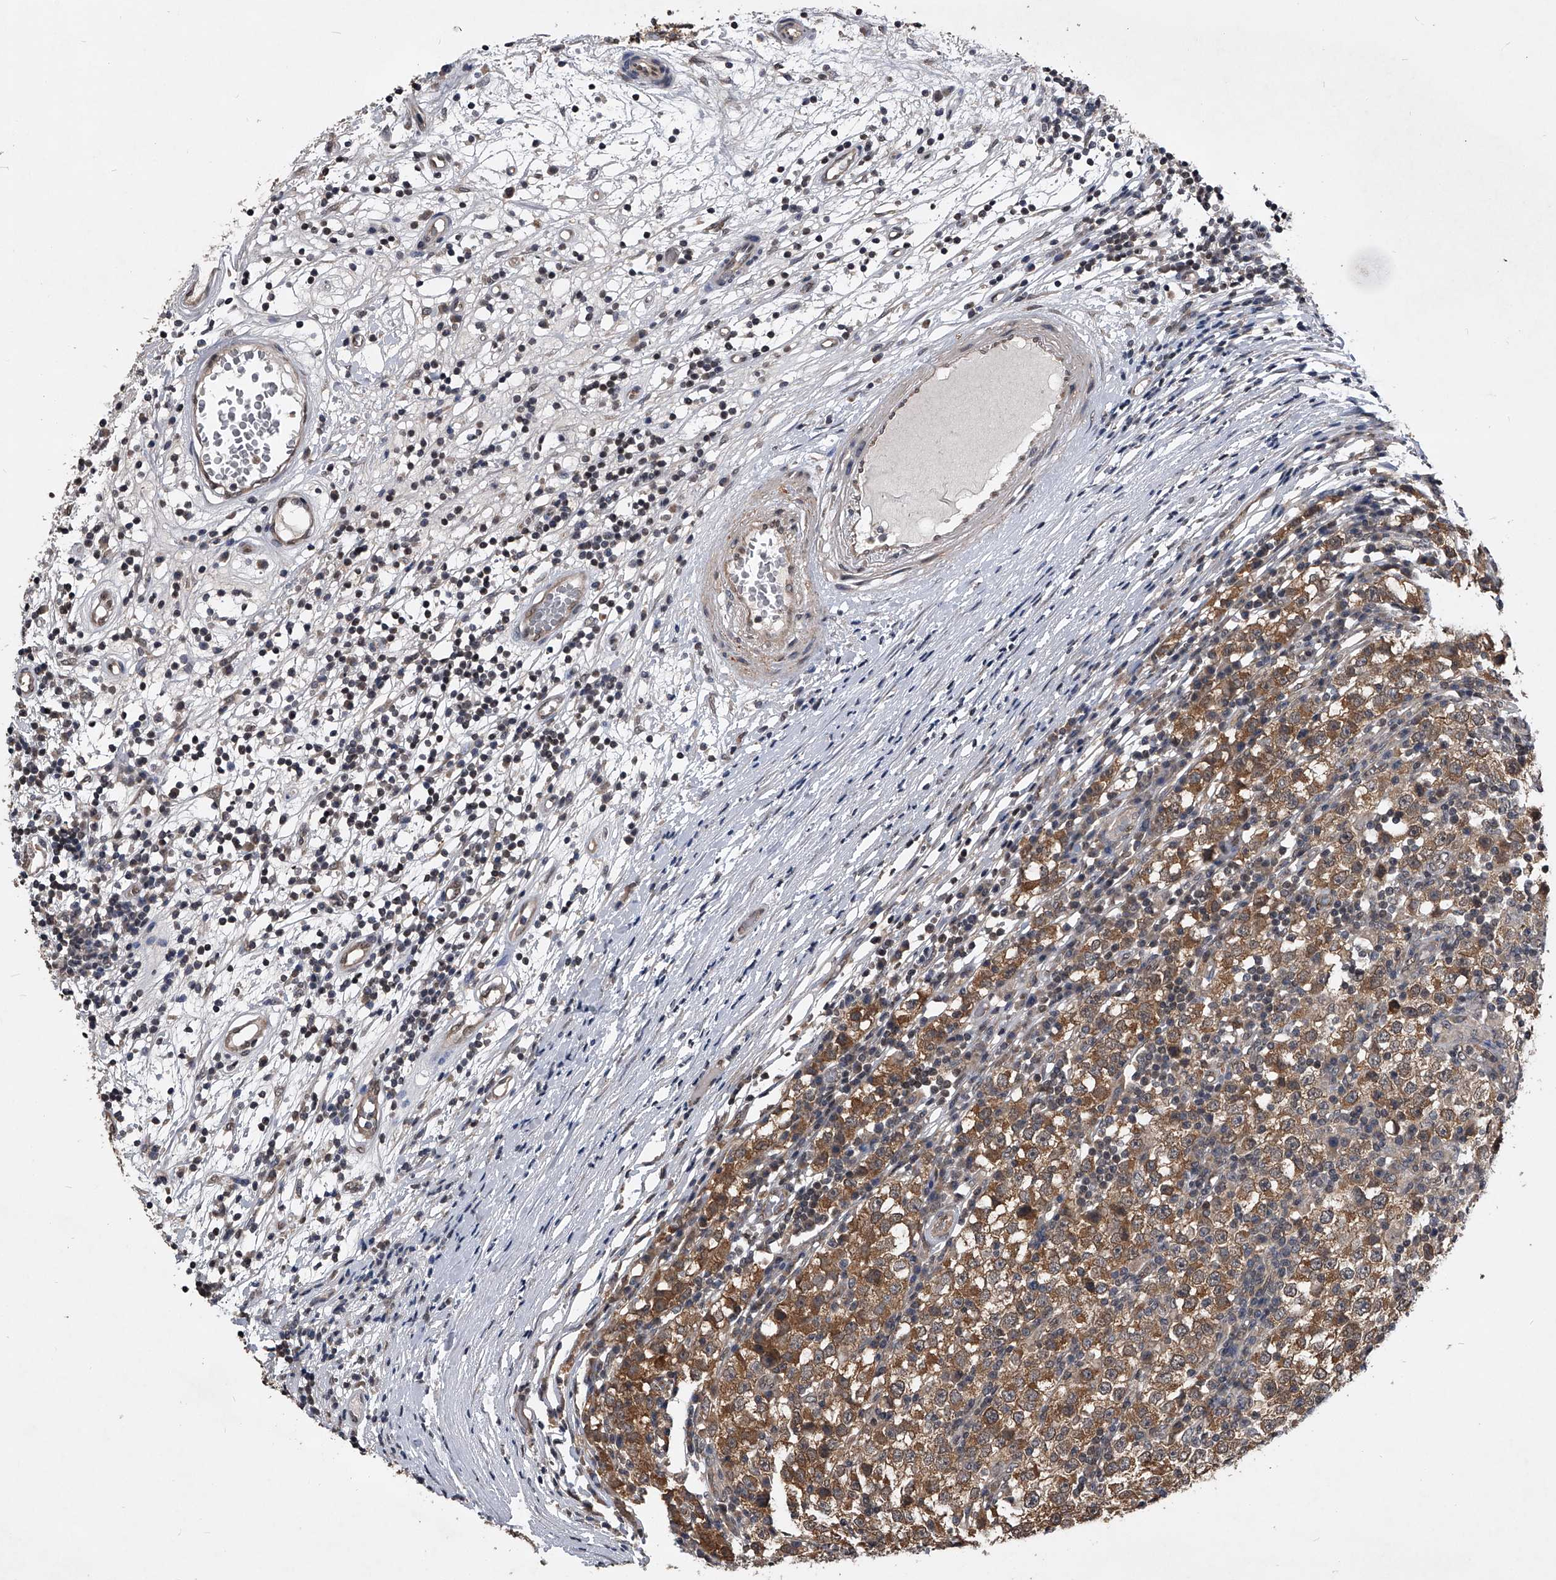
{"staining": {"intensity": "moderate", "quantity": ">75%", "location": "cytoplasmic/membranous,nuclear"}, "tissue": "testis cancer", "cell_type": "Tumor cells", "image_type": "cancer", "snomed": [{"axis": "morphology", "description": "Seminoma, NOS"}, {"axis": "topography", "description": "Testis"}], "caption": "Seminoma (testis) tissue exhibits moderate cytoplasmic/membranous and nuclear expression in about >75% of tumor cells, visualized by immunohistochemistry. (Stains: DAB (3,3'-diaminobenzidine) in brown, nuclei in blue, Microscopy: brightfield microscopy at high magnification).", "gene": "TSNAX", "patient": {"sex": "male", "age": 65}}